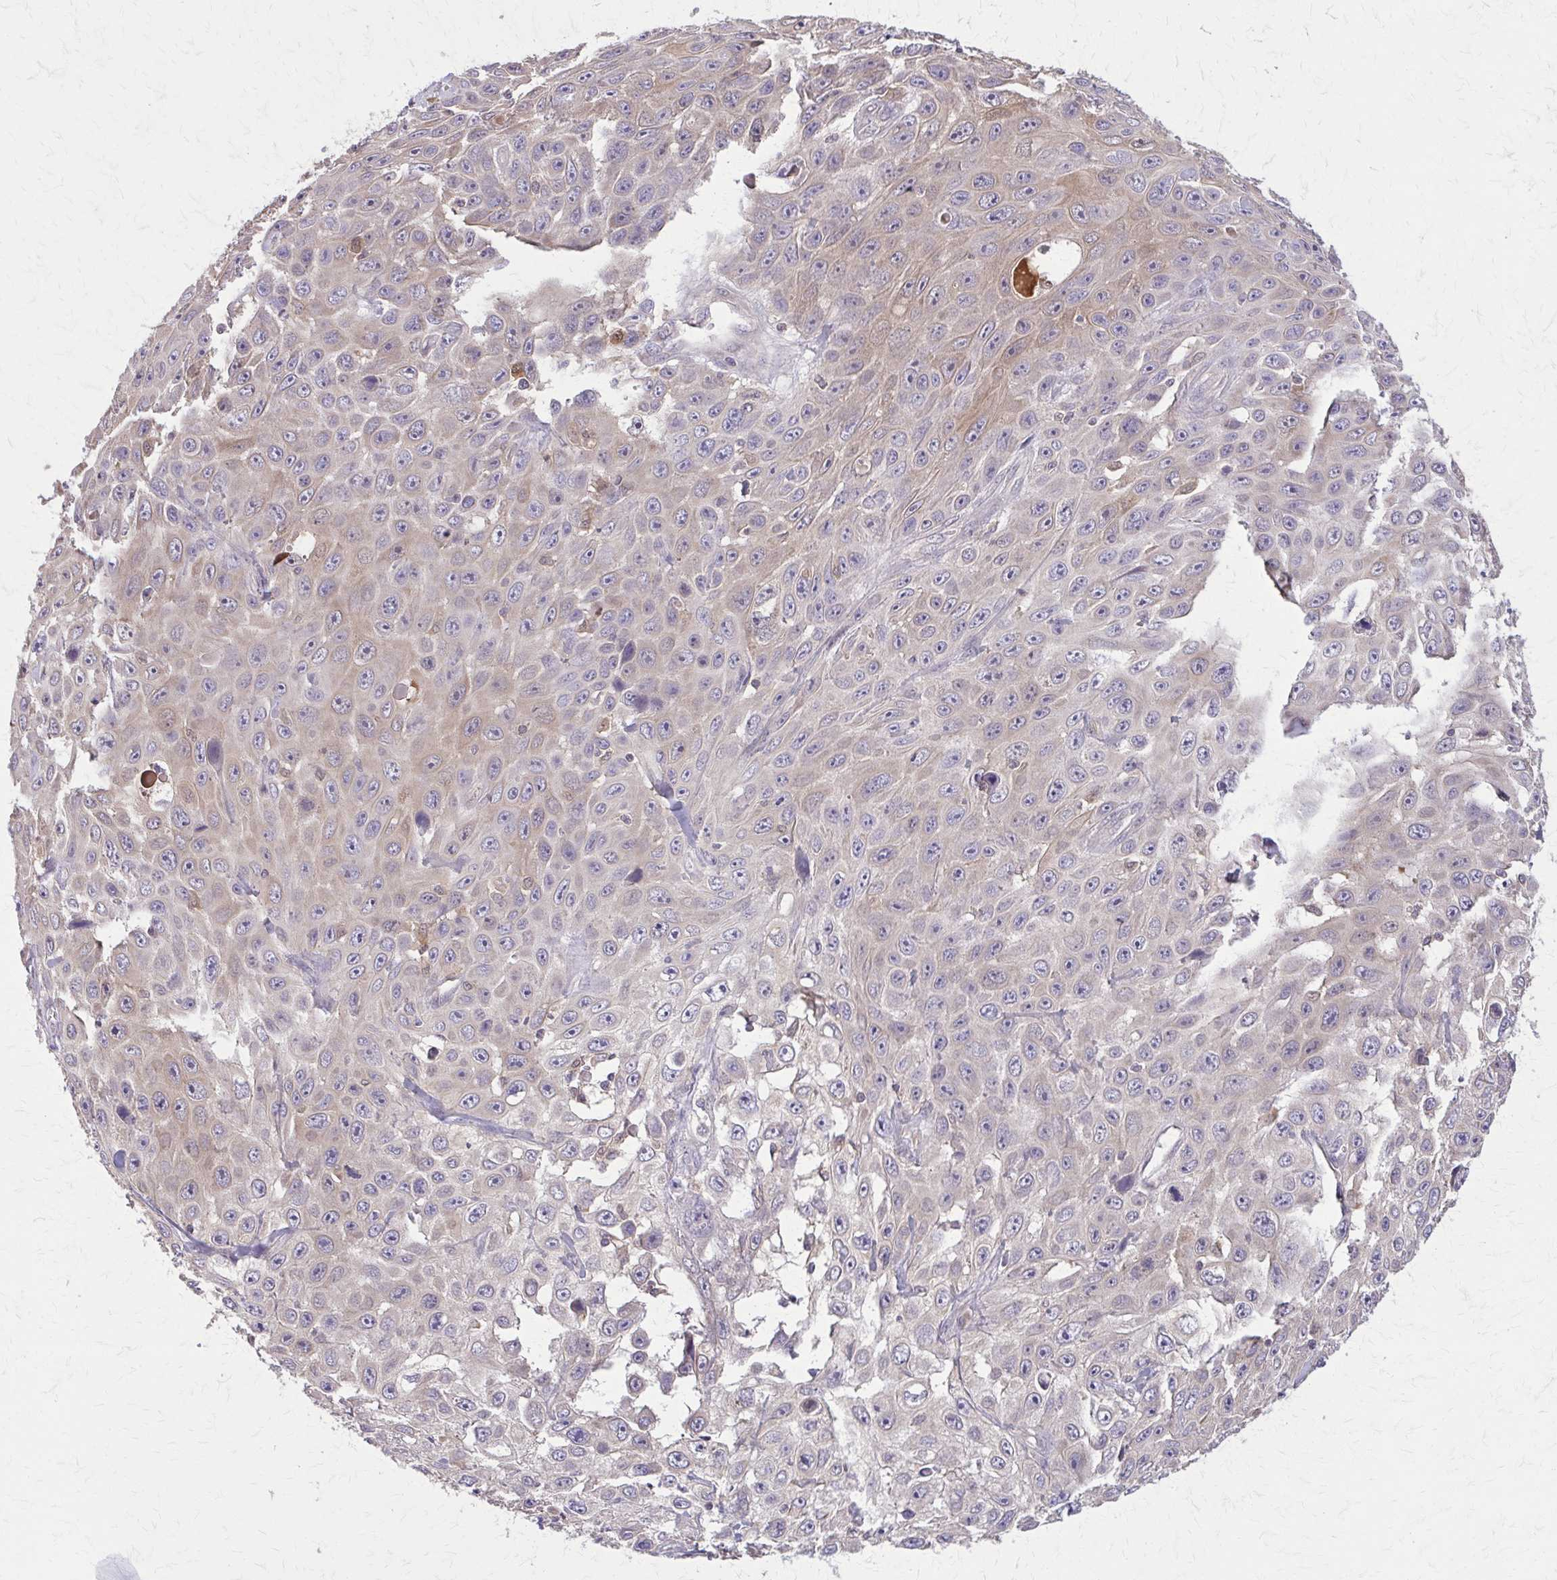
{"staining": {"intensity": "weak", "quantity": "<25%", "location": "cytoplasmic/membranous"}, "tissue": "skin cancer", "cell_type": "Tumor cells", "image_type": "cancer", "snomed": [{"axis": "morphology", "description": "Squamous cell carcinoma, NOS"}, {"axis": "topography", "description": "Skin"}], "caption": "Immunohistochemistry image of neoplastic tissue: human skin cancer stained with DAB demonstrates no significant protein staining in tumor cells. The staining was performed using DAB (3,3'-diaminobenzidine) to visualize the protein expression in brown, while the nuclei were stained in blue with hematoxylin (Magnification: 20x).", "gene": "NRBF2", "patient": {"sex": "male", "age": 82}}